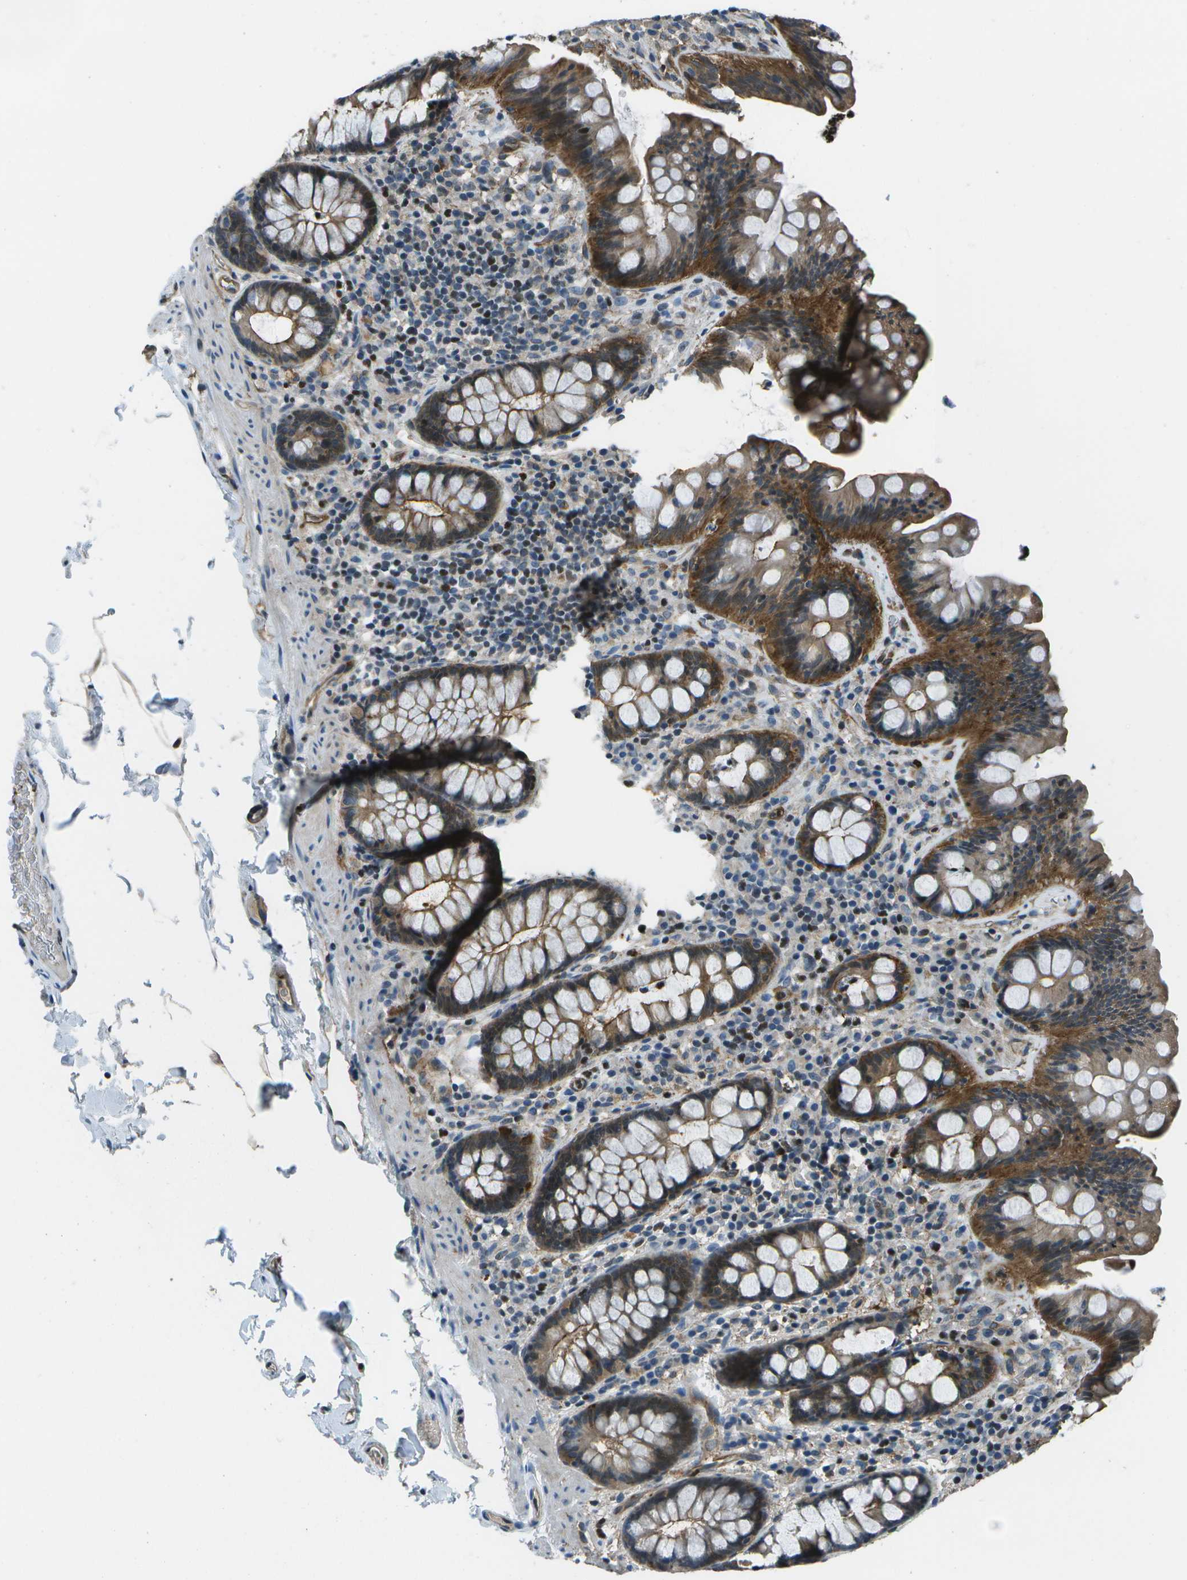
{"staining": {"intensity": "moderate", "quantity": "25%-75%", "location": "cytoplasmic/membranous"}, "tissue": "colon", "cell_type": "Endothelial cells", "image_type": "normal", "snomed": [{"axis": "morphology", "description": "Normal tissue, NOS"}, {"axis": "topography", "description": "Colon"}], "caption": "Immunohistochemical staining of unremarkable colon reveals moderate cytoplasmic/membranous protein staining in about 25%-75% of endothelial cells.", "gene": "PDLIM1", "patient": {"sex": "female", "age": 80}}